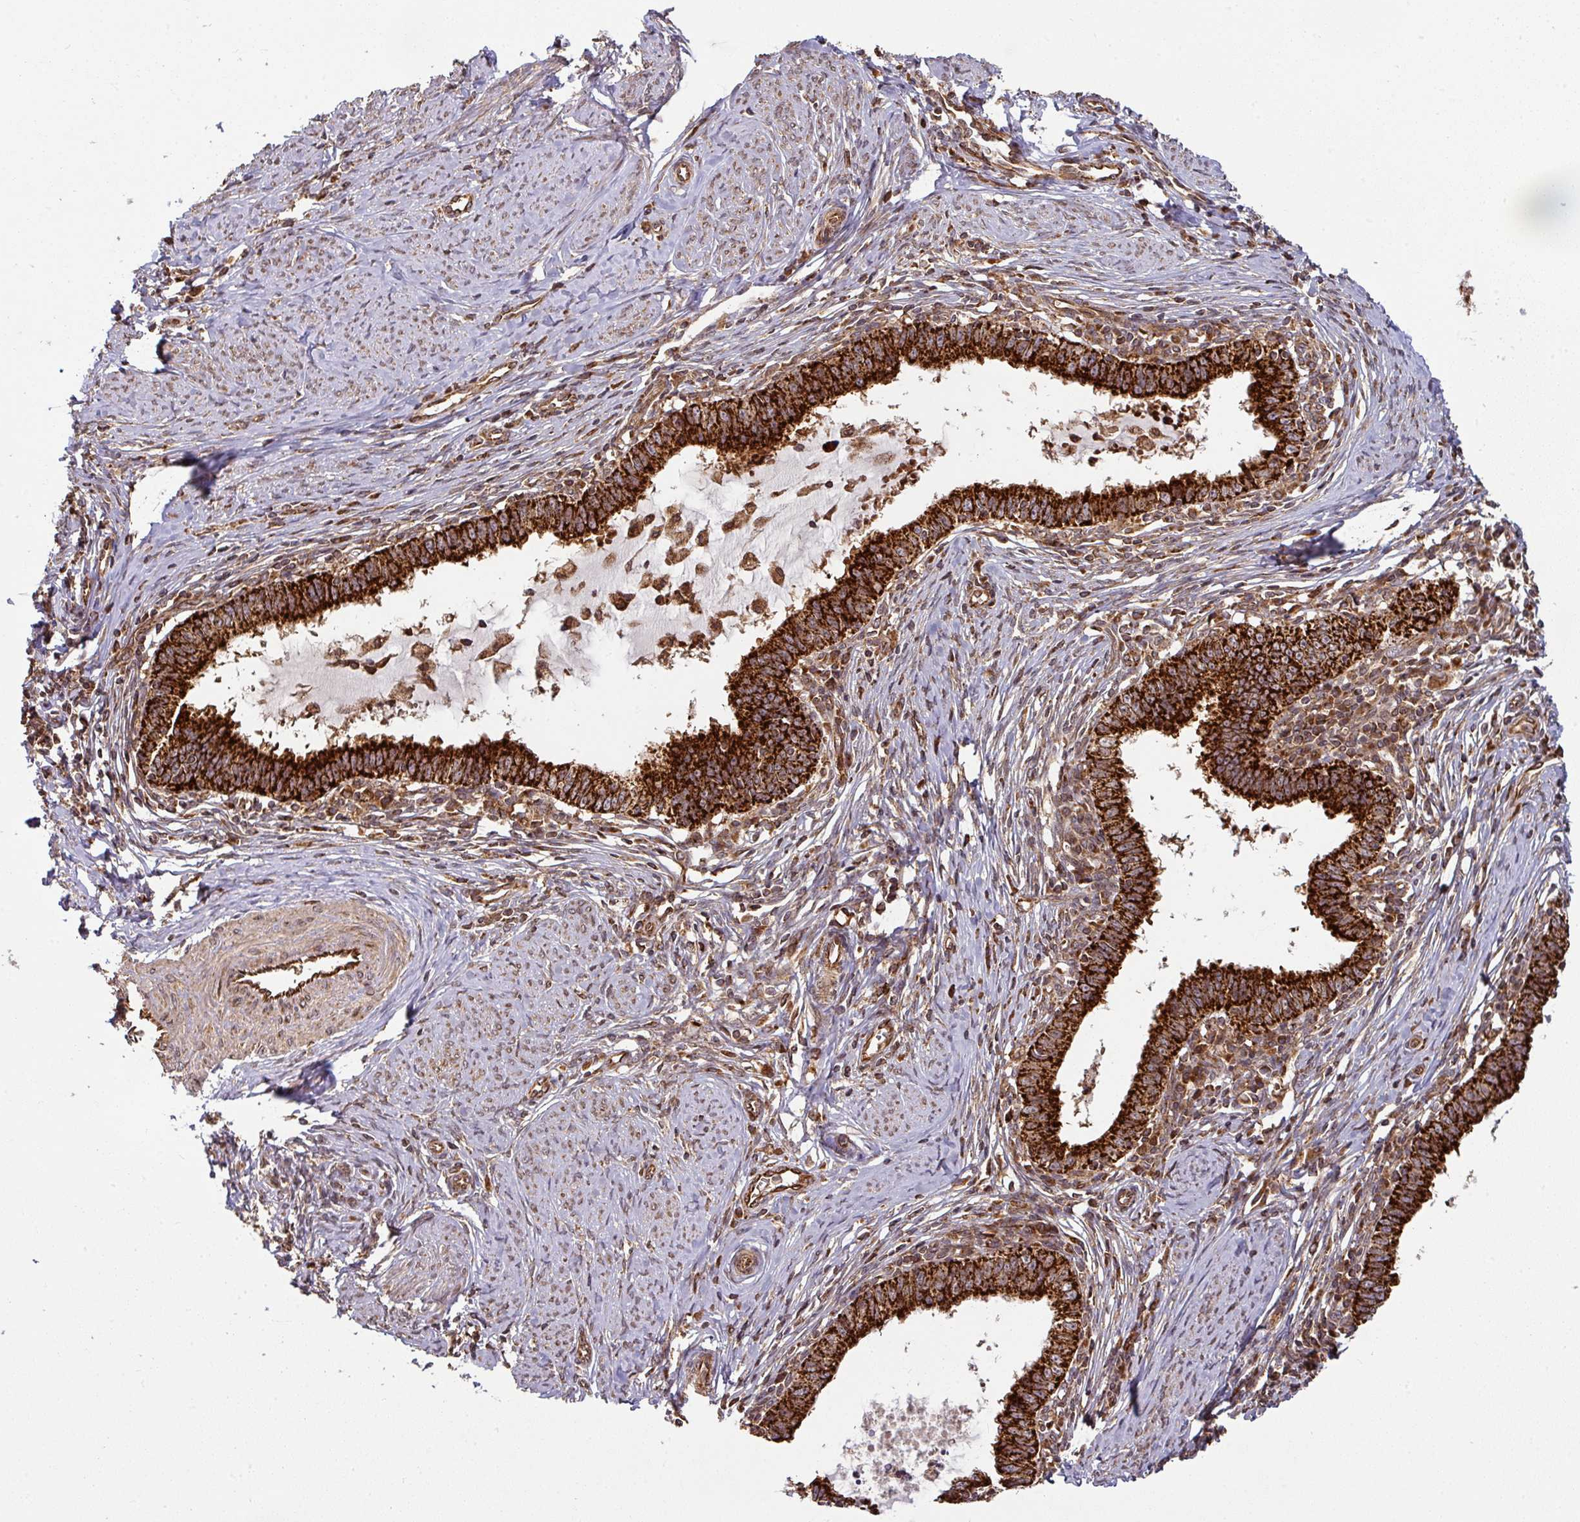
{"staining": {"intensity": "strong", "quantity": ">75%", "location": "cytoplasmic/membranous"}, "tissue": "cervical cancer", "cell_type": "Tumor cells", "image_type": "cancer", "snomed": [{"axis": "morphology", "description": "Adenocarcinoma, NOS"}, {"axis": "topography", "description": "Cervix"}], "caption": "This photomicrograph reveals cervical cancer (adenocarcinoma) stained with immunohistochemistry to label a protein in brown. The cytoplasmic/membranous of tumor cells show strong positivity for the protein. Nuclei are counter-stained blue.", "gene": "TRAP1", "patient": {"sex": "female", "age": 36}}